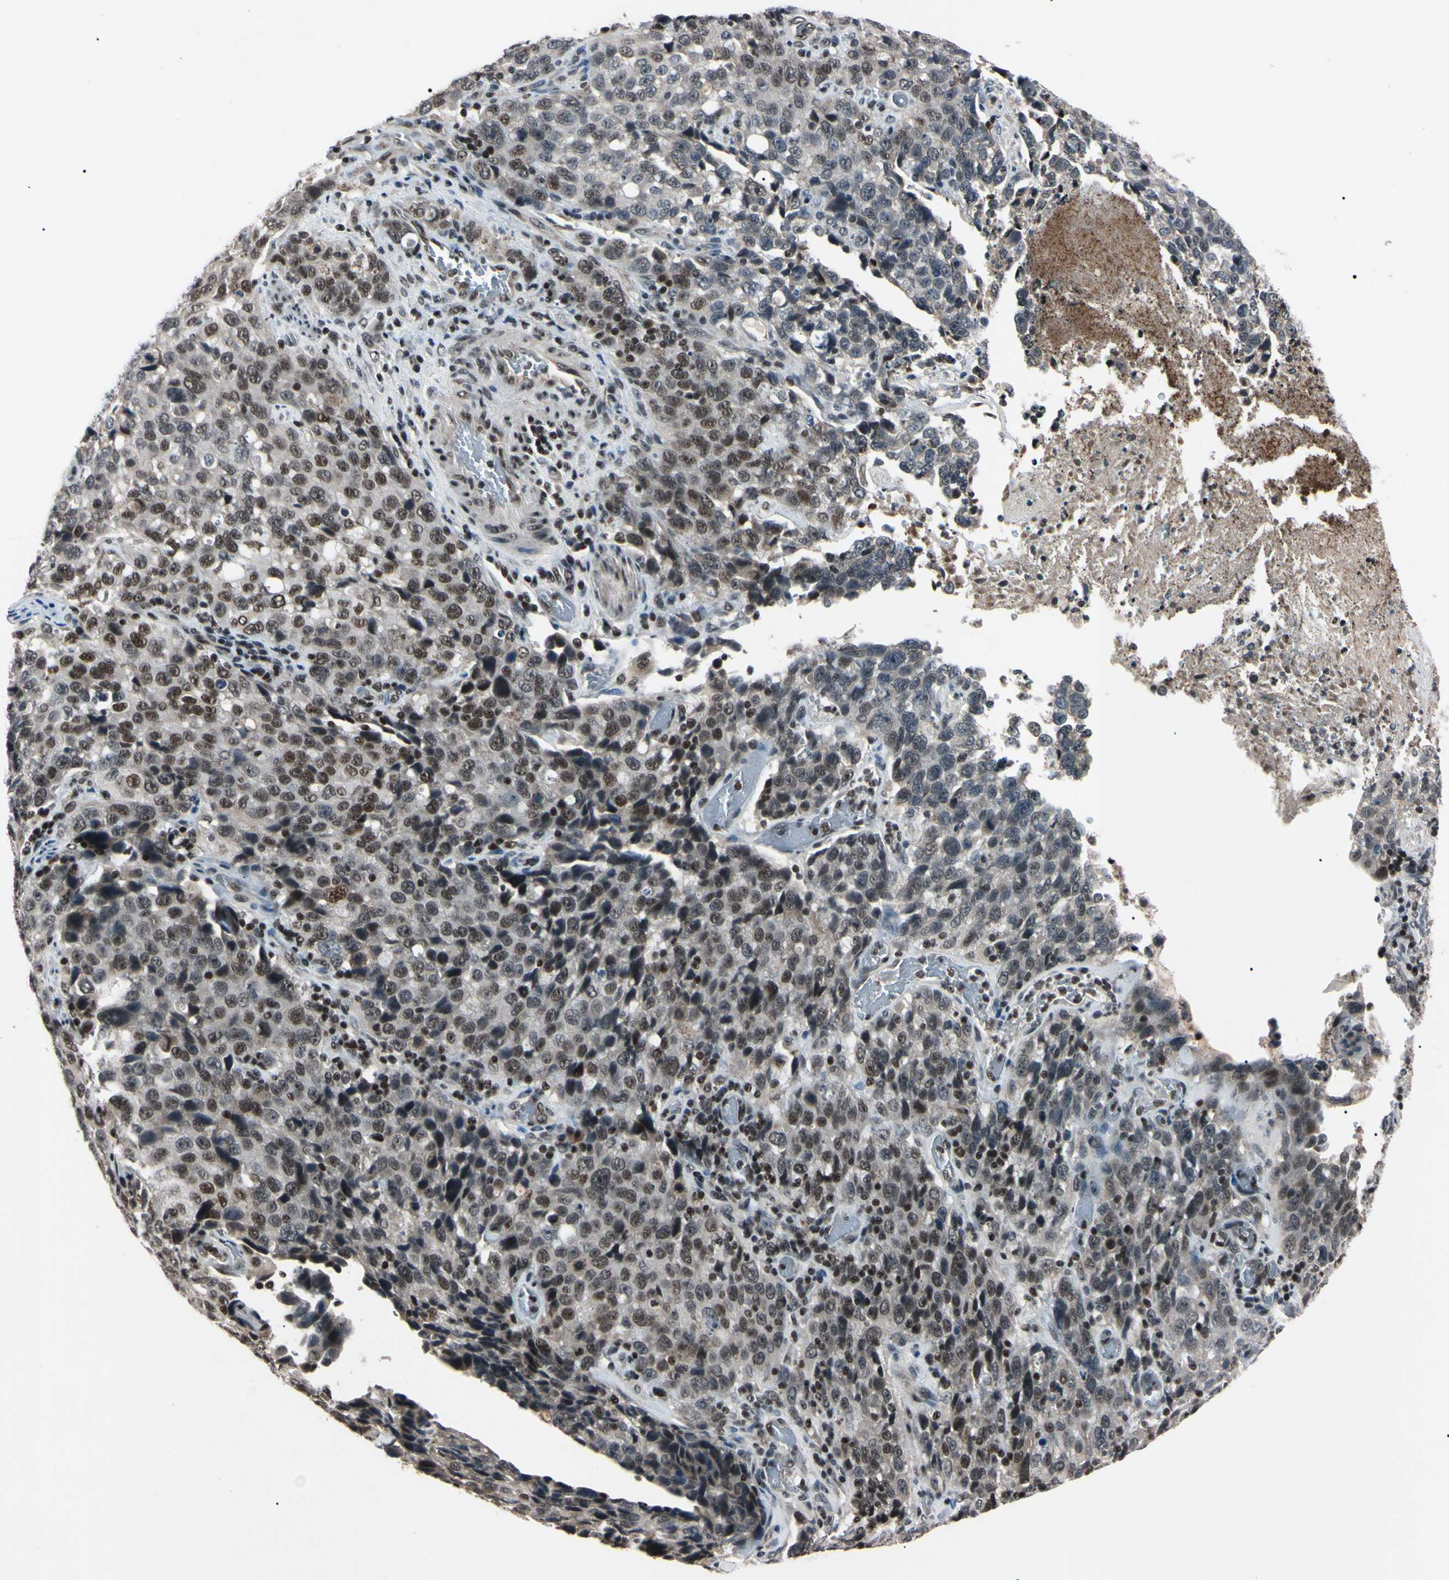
{"staining": {"intensity": "moderate", "quantity": "<25%", "location": "nuclear"}, "tissue": "stomach cancer", "cell_type": "Tumor cells", "image_type": "cancer", "snomed": [{"axis": "morphology", "description": "Normal tissue, NOS"}, {"axis": "morphology", "description": "Adenocarcinoma, NOS"}, {"axis": "topography", "description": "Stomach"}], "caption": "This is an image of immunohistochemistry (IHC) staining of adenocarcinoma (stomach), which shows moderate positivity in the nuclear of tumor cells.", "gene": "YY1", "patient": {"sex": "male", "age": 48}}